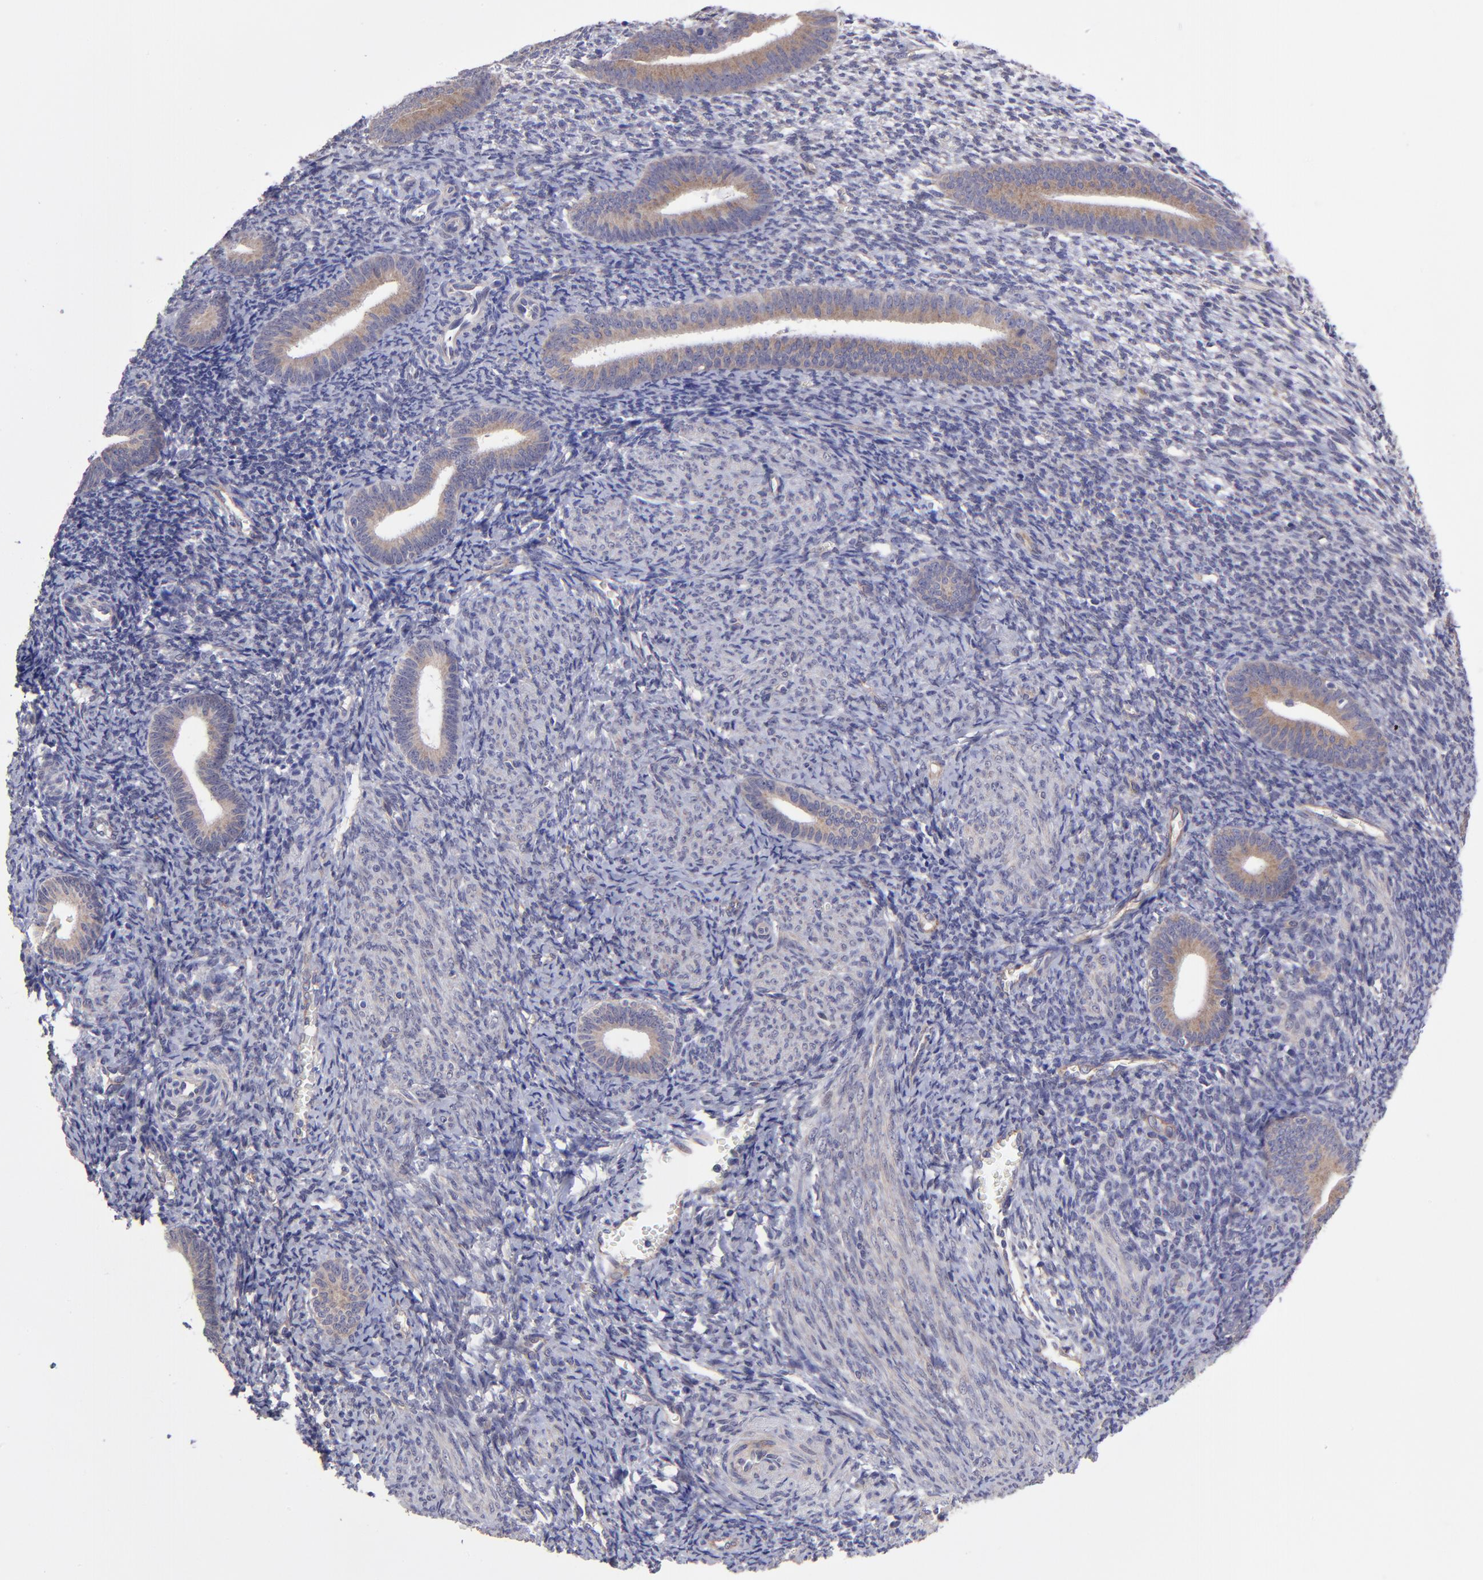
{"staining": {"intensity": "negative", "quantity": "none", "location": "none"}, "tissue": "endometrium", "cell_type": "Cells in endometrial stroma", "image_type": "normal", "snomed": [{"axis": "morphology", "description": "Normal tissue, NOS"}, {"axis": "topography", "description": "Endometrium"}], "caption": "High magnification brightfield microscopy of benign endometrium stained with DAB (brown) and counterstained with hematoxylin (blue): cells in endometrial stroma show no significant expression. (Stains: DAB IHC with hematoxylin counter stain, Microscopy: brightfield microscopy at high magnification).", "gene": "NSF", "patient": {"sex": "female", "age": 57}}